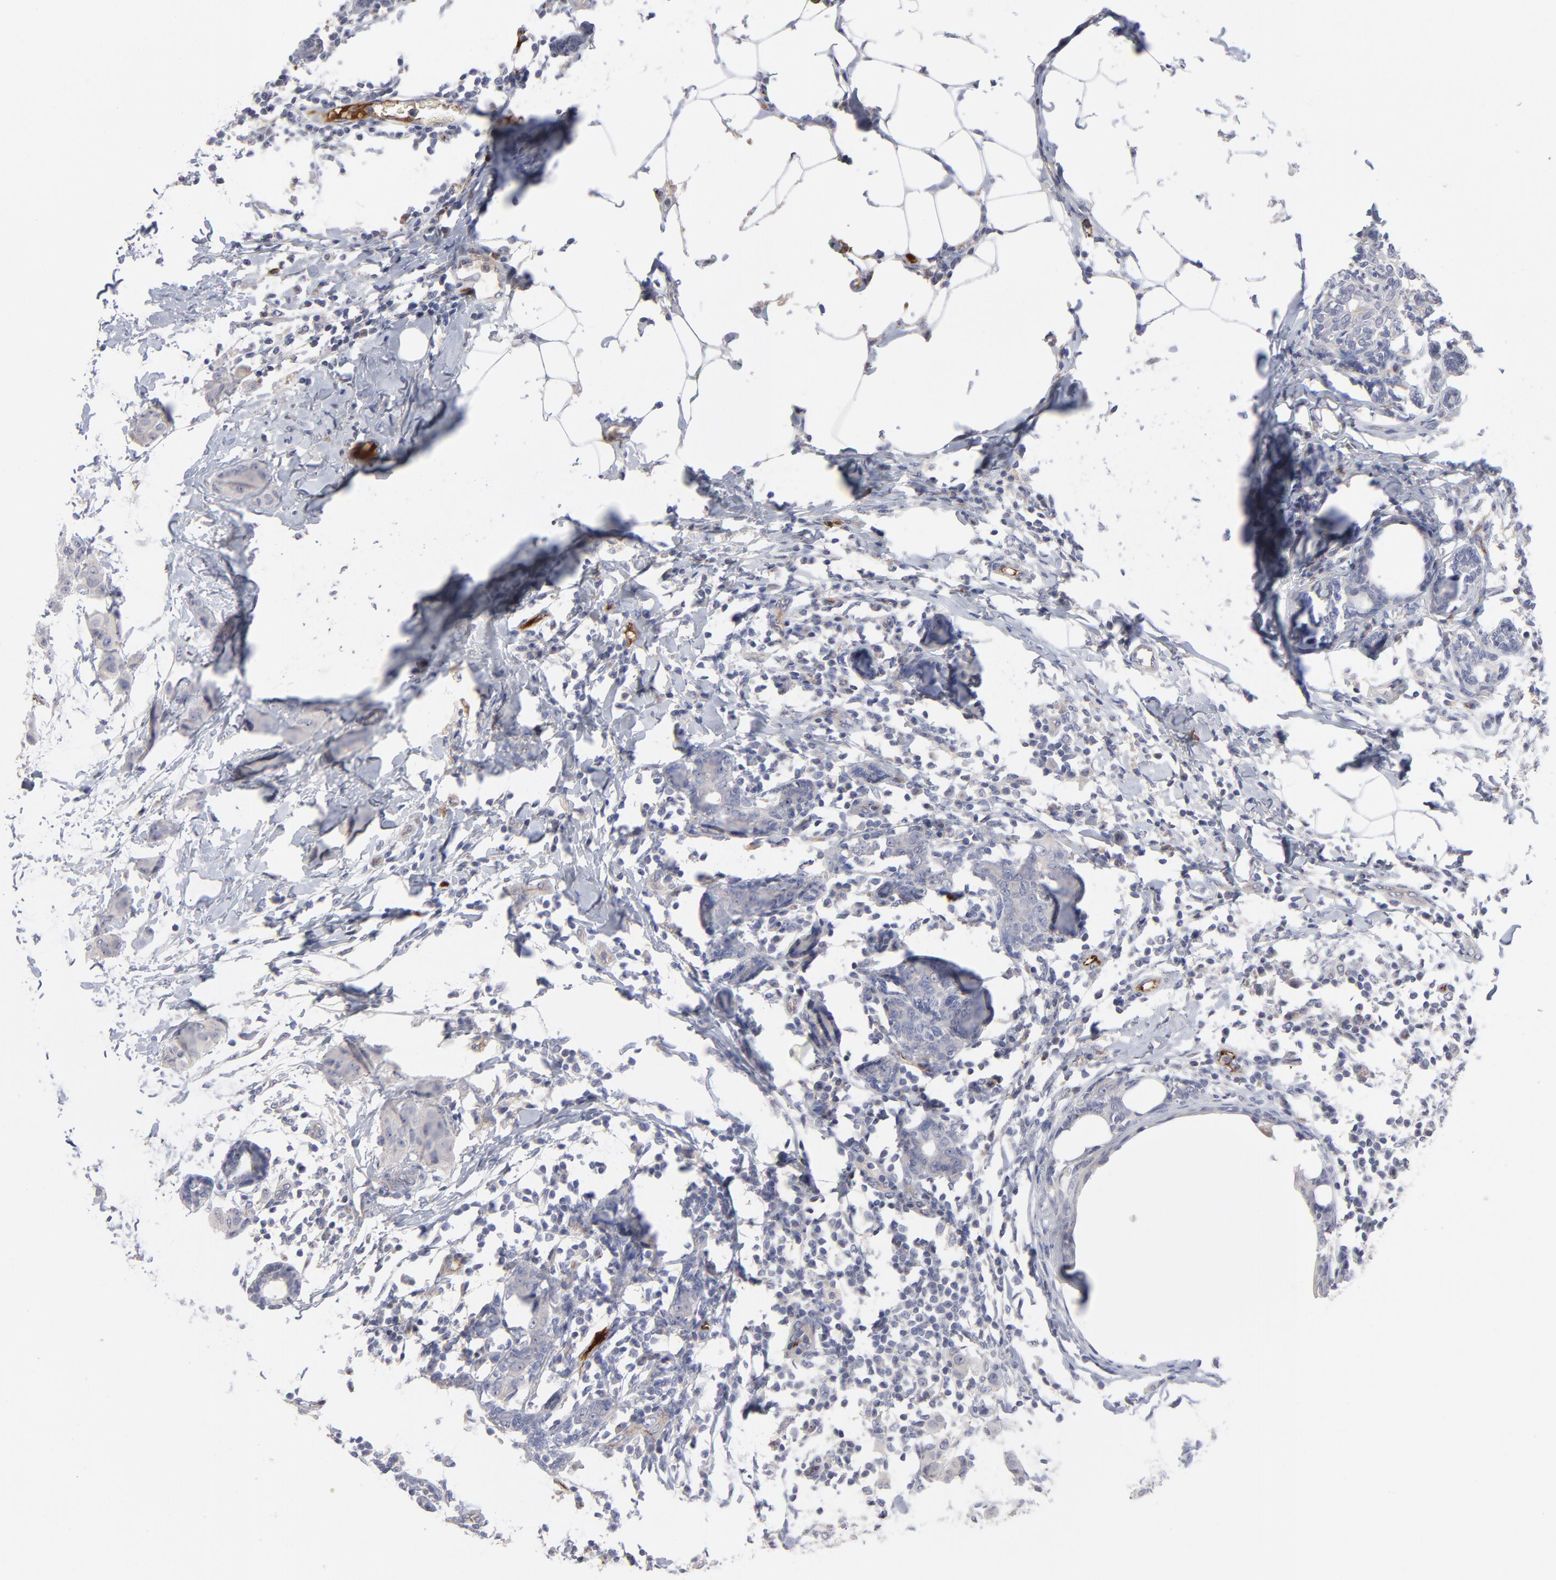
{"staining": {"intensity": "negative", "quantity": "none", "location": "none"}, "tissue": "breast cancer", "cell_type": "Tumor cells", "image_type": "cancer", "snomed": [{"axis": "morphology", "description": "Duct carcinoma"}, {"axis": "topography", "description": "Breast"}], "caption": "This micrograph is of breast infiltrating ductal carcinoma stained with IHC to label a protein in brown with the nuclei are counter-stained blue. There is no staining in tumor cells.", "gene": "CCR3", "patient": {"sex": "female", "age": 40}}